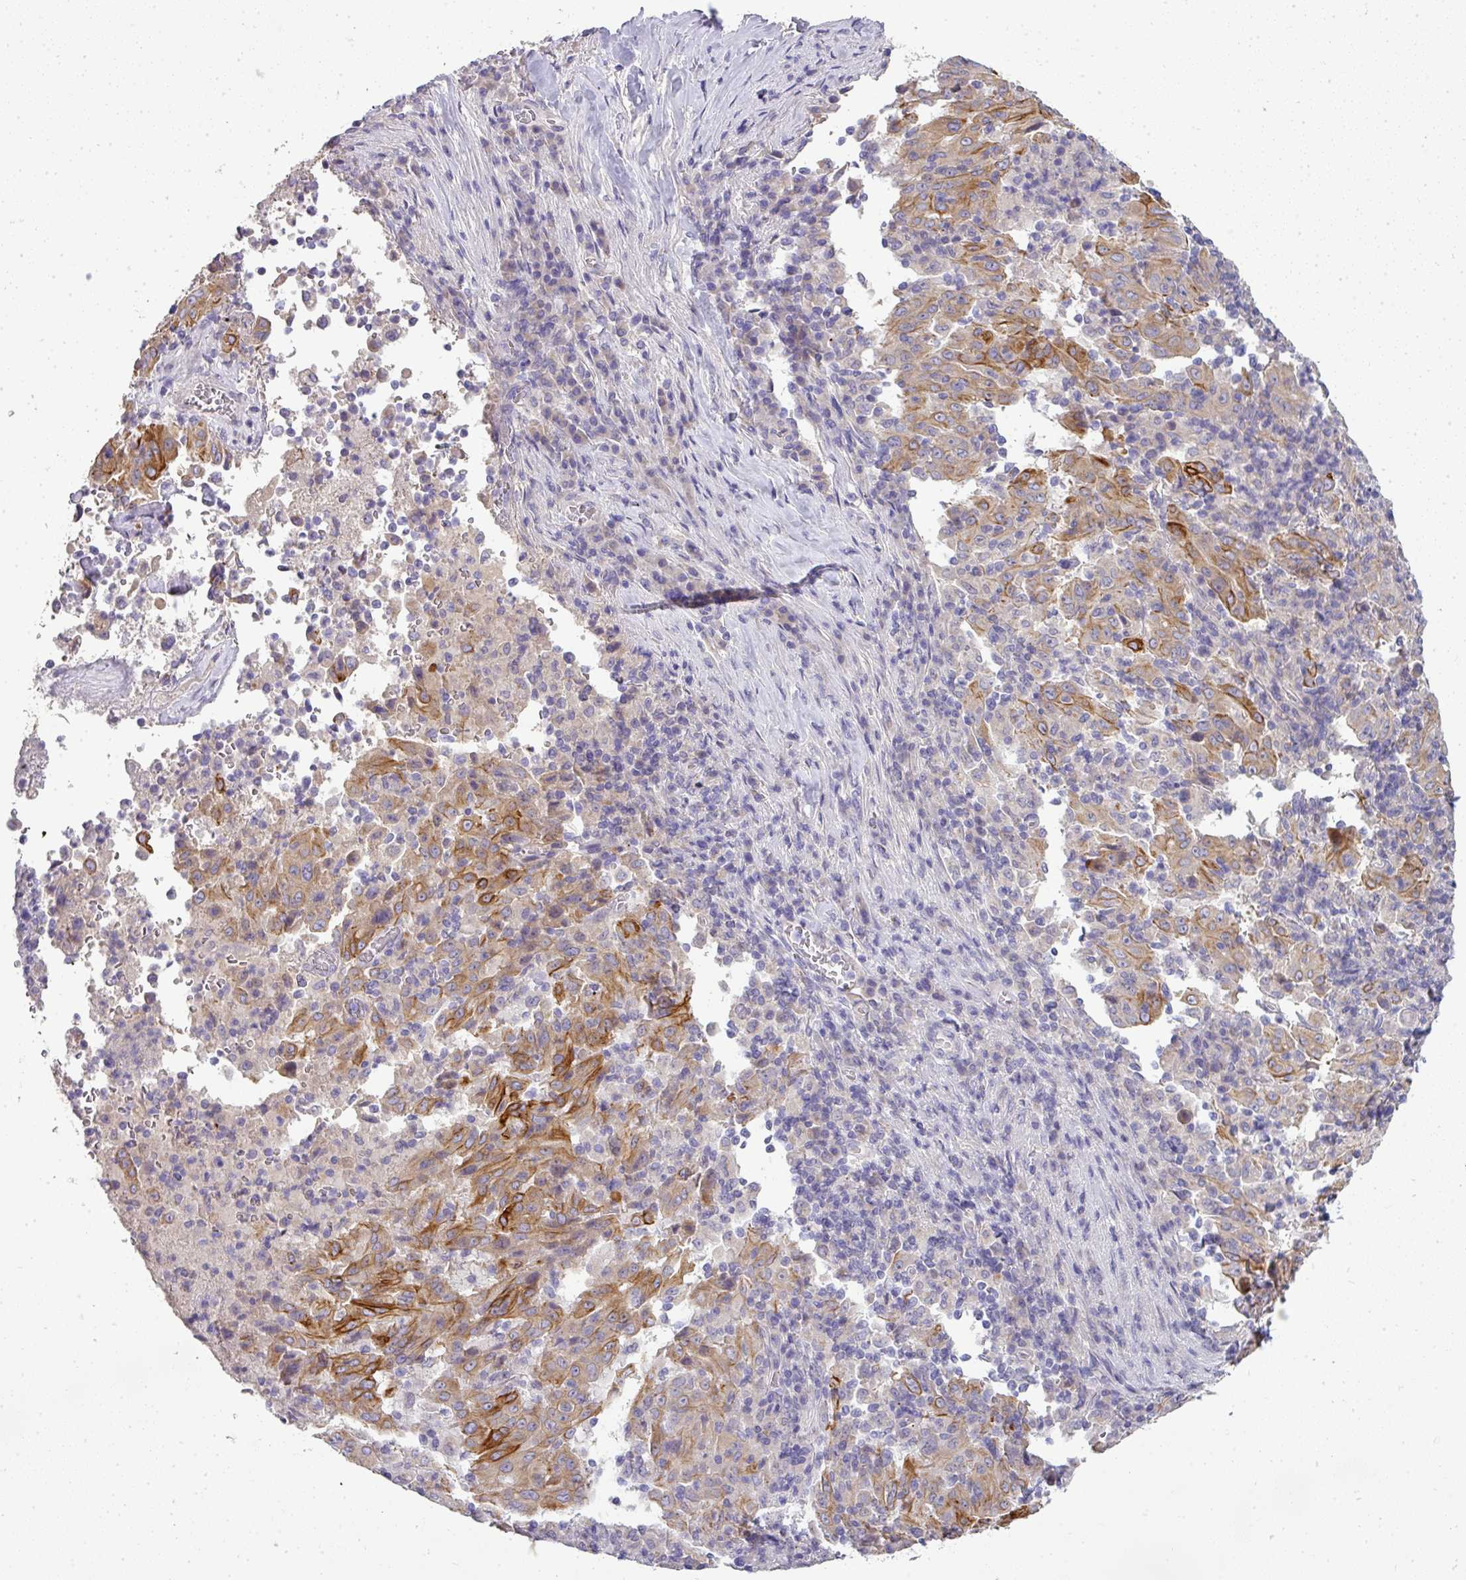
{"staining": {"intensity": "moderate", "quantity": "25%-75%", "location": "cytoplasmic/membranous"}, "tissue": "pancreatic cancer", "cell_type": "Tumor cells", "image_type": "cancer", "snomed": [{"axis": "morphology", "description": "Adenocarcinoma, NOS"}, {"axis": "topography", "description": "Pancreas"}], "caption": "High-power microscopy captured an IHC histopathology image of pancreatic cancer, revealing moderate cytoplasmic/membranous expression in approximately 25%-75% of tumor cells.", "gene": "ASXL3", "patient": {"sex": "male", "age": 63}}